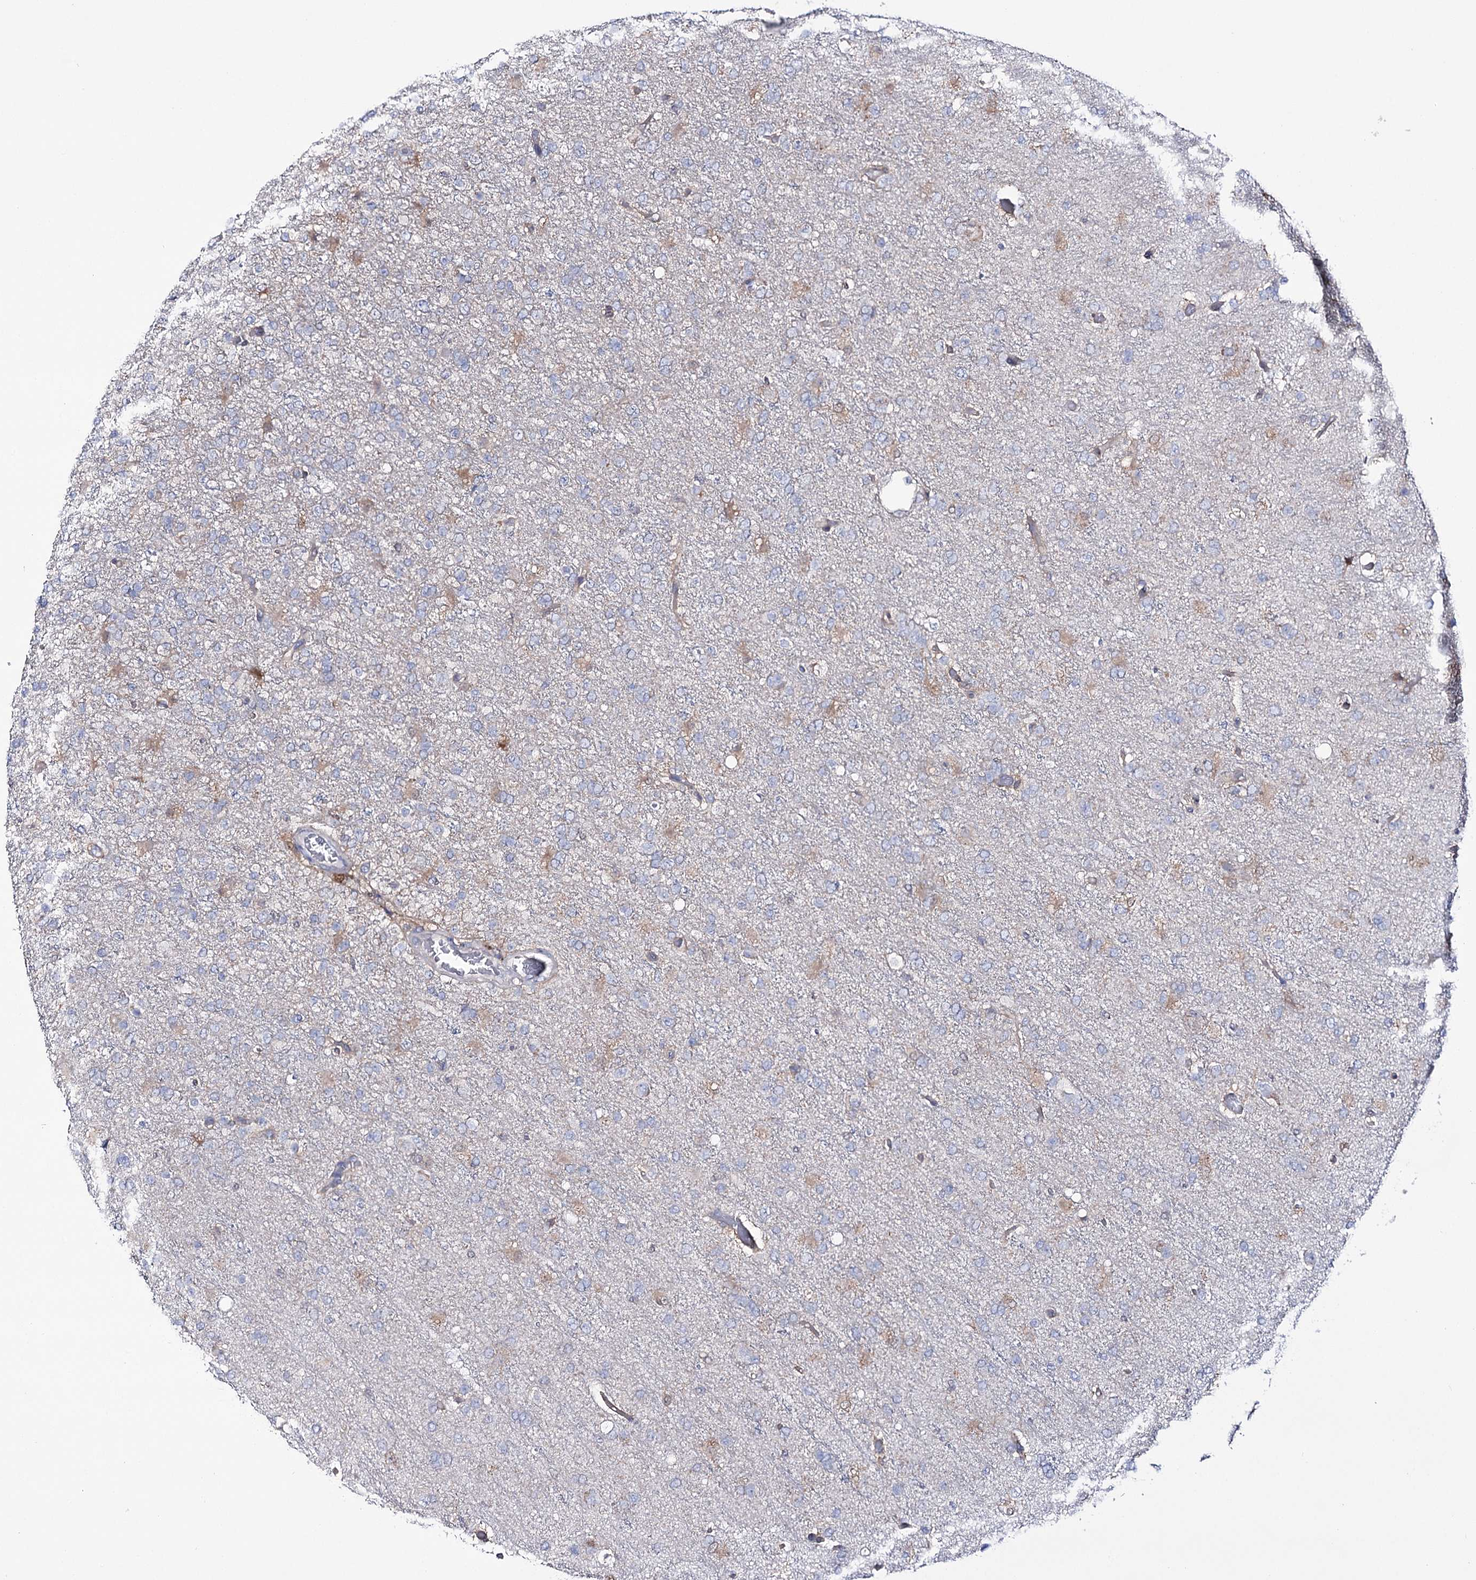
{"staining": {"intensity": "moderate", "quantity": "<25%", "location": "cytoplasmic/membranous"}, "tissue": "glioma", "cell_type": "Tumor cells", "image_type": "cancer", "snomed": [{"axis": "morphology", "description": "Glioma, malignant, High grade"}, {"axis": "topography", "description": "Brain"}], "caption": "High-magnification brightfield microscopy of malignant glioma (high-grade) stained with DAB (3,3'-diaminobenzidine) (brown) and counterstained with hematoxylin (blue). tumor cells exhibit moderate cytoplasmic/membranous expression is present in approximately<25% of cells.", "gene": "PTER", "patient": {"sex": "female", "age": 74}}